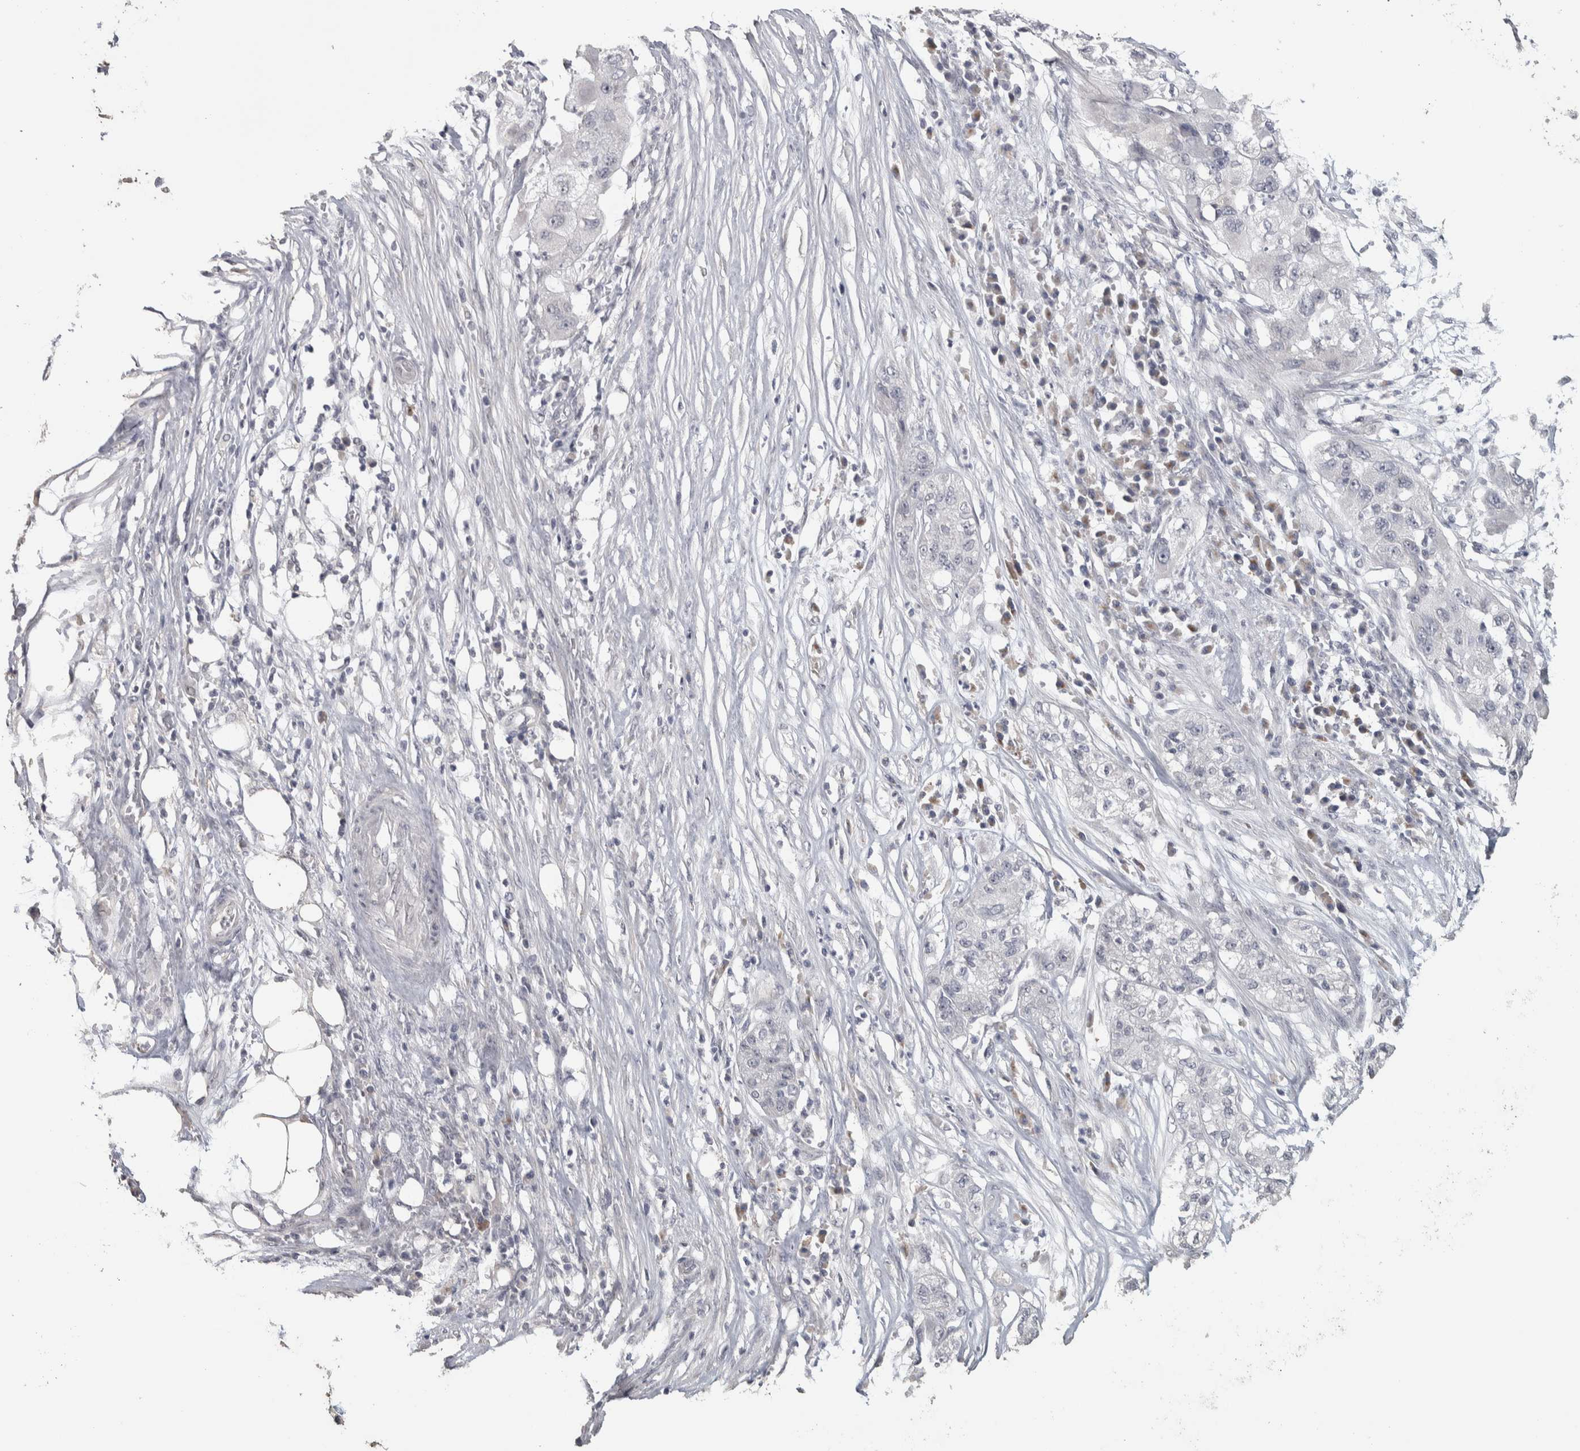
{"staining": {"intensity": "negative", "quantity": "none", "location": "none"}, "tissue": "pancreatic cancer", "cell_type": "Tumor cells", "image_type": "cancer", "snomed": [{"axis": "morphology", "description": "Adenocarcinoma, NOS"}, {"axis": "topography", "description": "Pancreas"}], "caption": "Immunohistochemistry (IHC) photomicrograph of neoplastic tissue: human pancreatic adenocarcinoma stained with DAB reveals no significant protein positivity in tumor cells.", "gene": "NECAB1", "patient": {"sex": "female", "age": 78}}